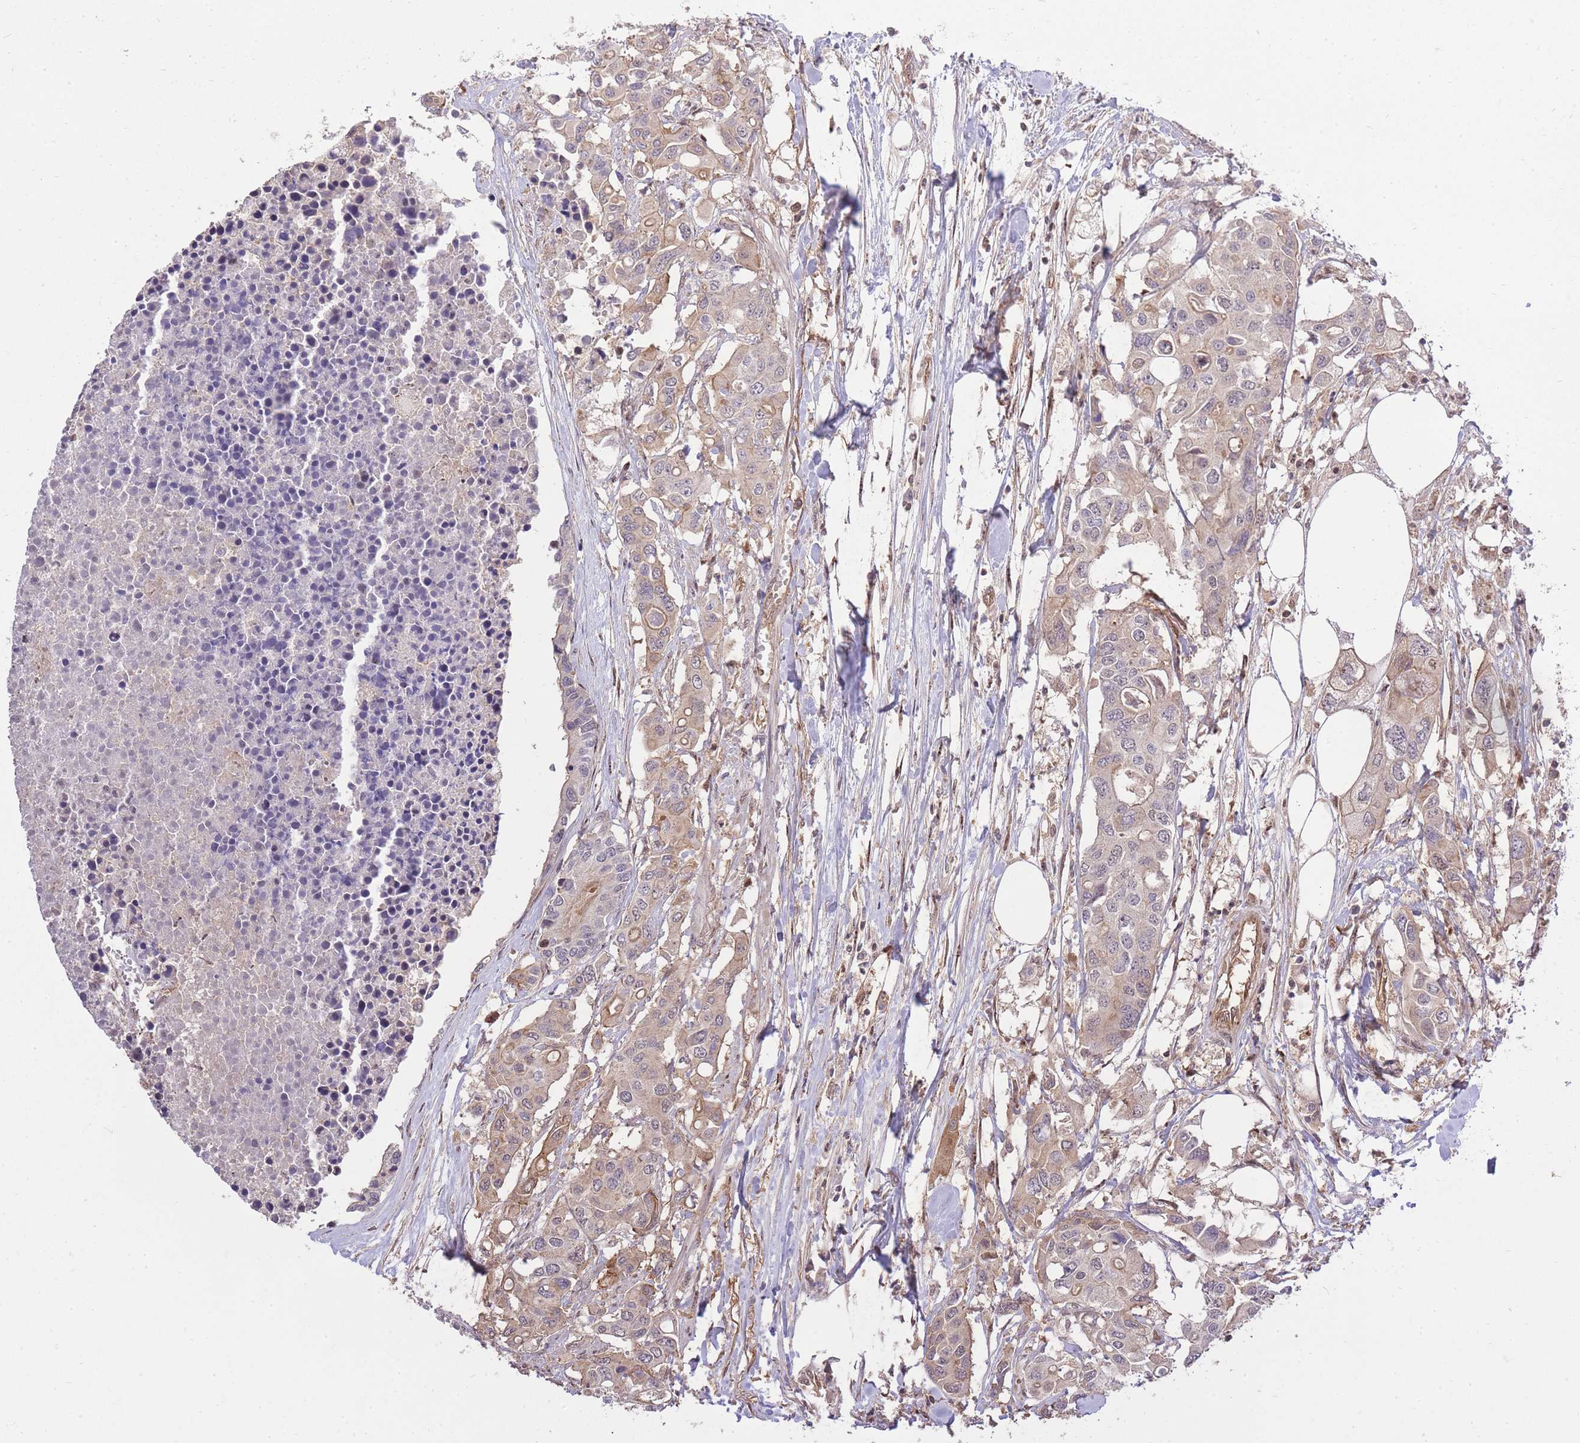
{"staining": {"intensity": "weak", "quantity": "<25%", "location": "cytoplasmic/membranous"}, "tissue": "colorectal cancer", "cell_type": "Tumor cells", "image_type": "cancer", "snomed": [{"axis": "morphology", "description": "Adenocarcinoma, NOS"}, {"axis": "topography", "description": "Colon"}], "caption": "The histopathology image demonstrates no staining of tumor cells in colorectal adenocarcinoma. The staining is performed using DAB (3,3'-diaminobenzidine) brown chromogen with nuclei counter-stained in using hematoxylin.", "gene": "PLD1", "patient": {"sex": "male", "age": 77}}